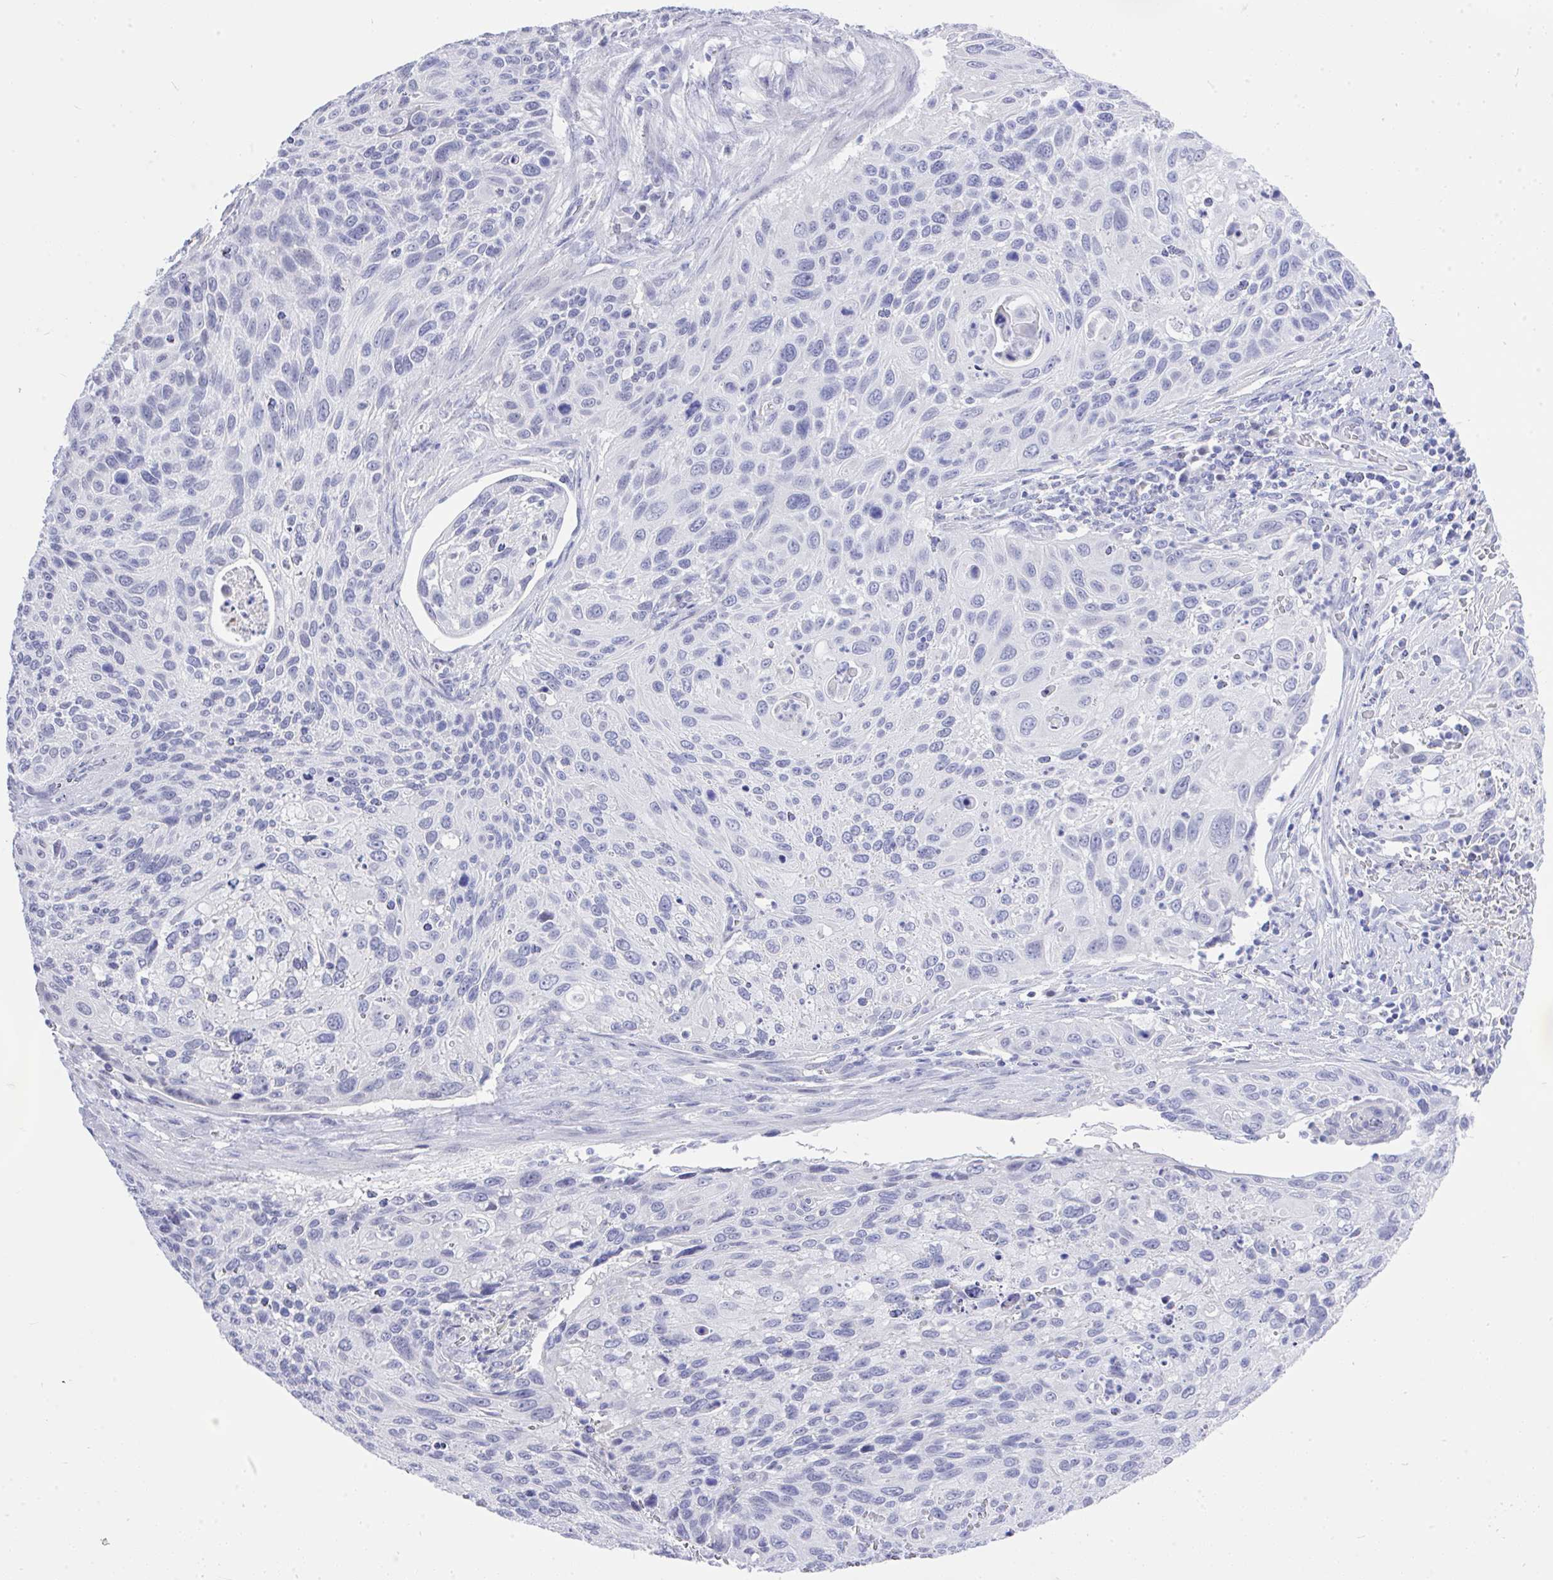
{"staining": {"intensity": "negative", "quantity": "none", "location": "none"}, "tissue": "cervical cancer", "cell_type": "Tumor cells", "image_type": "cancer", "snomed": [{"axis": "morphology", "description": "Squamous cell carcinoma, NOS"}, {"axis": "topography", "description": "Cervix"}], "caption": "DAB immunohistochemical staining of human squamous cell carcinoma (cervical) reveals no significant expression in tumor cells. The staining was performed using DAB to visualize the protein expression in brown, while the nuclei were stained in blue with hematoxylin (Magnification: 20x).", "gene": "MS4A12", "patient": {"sex": "female", "age": 70}}